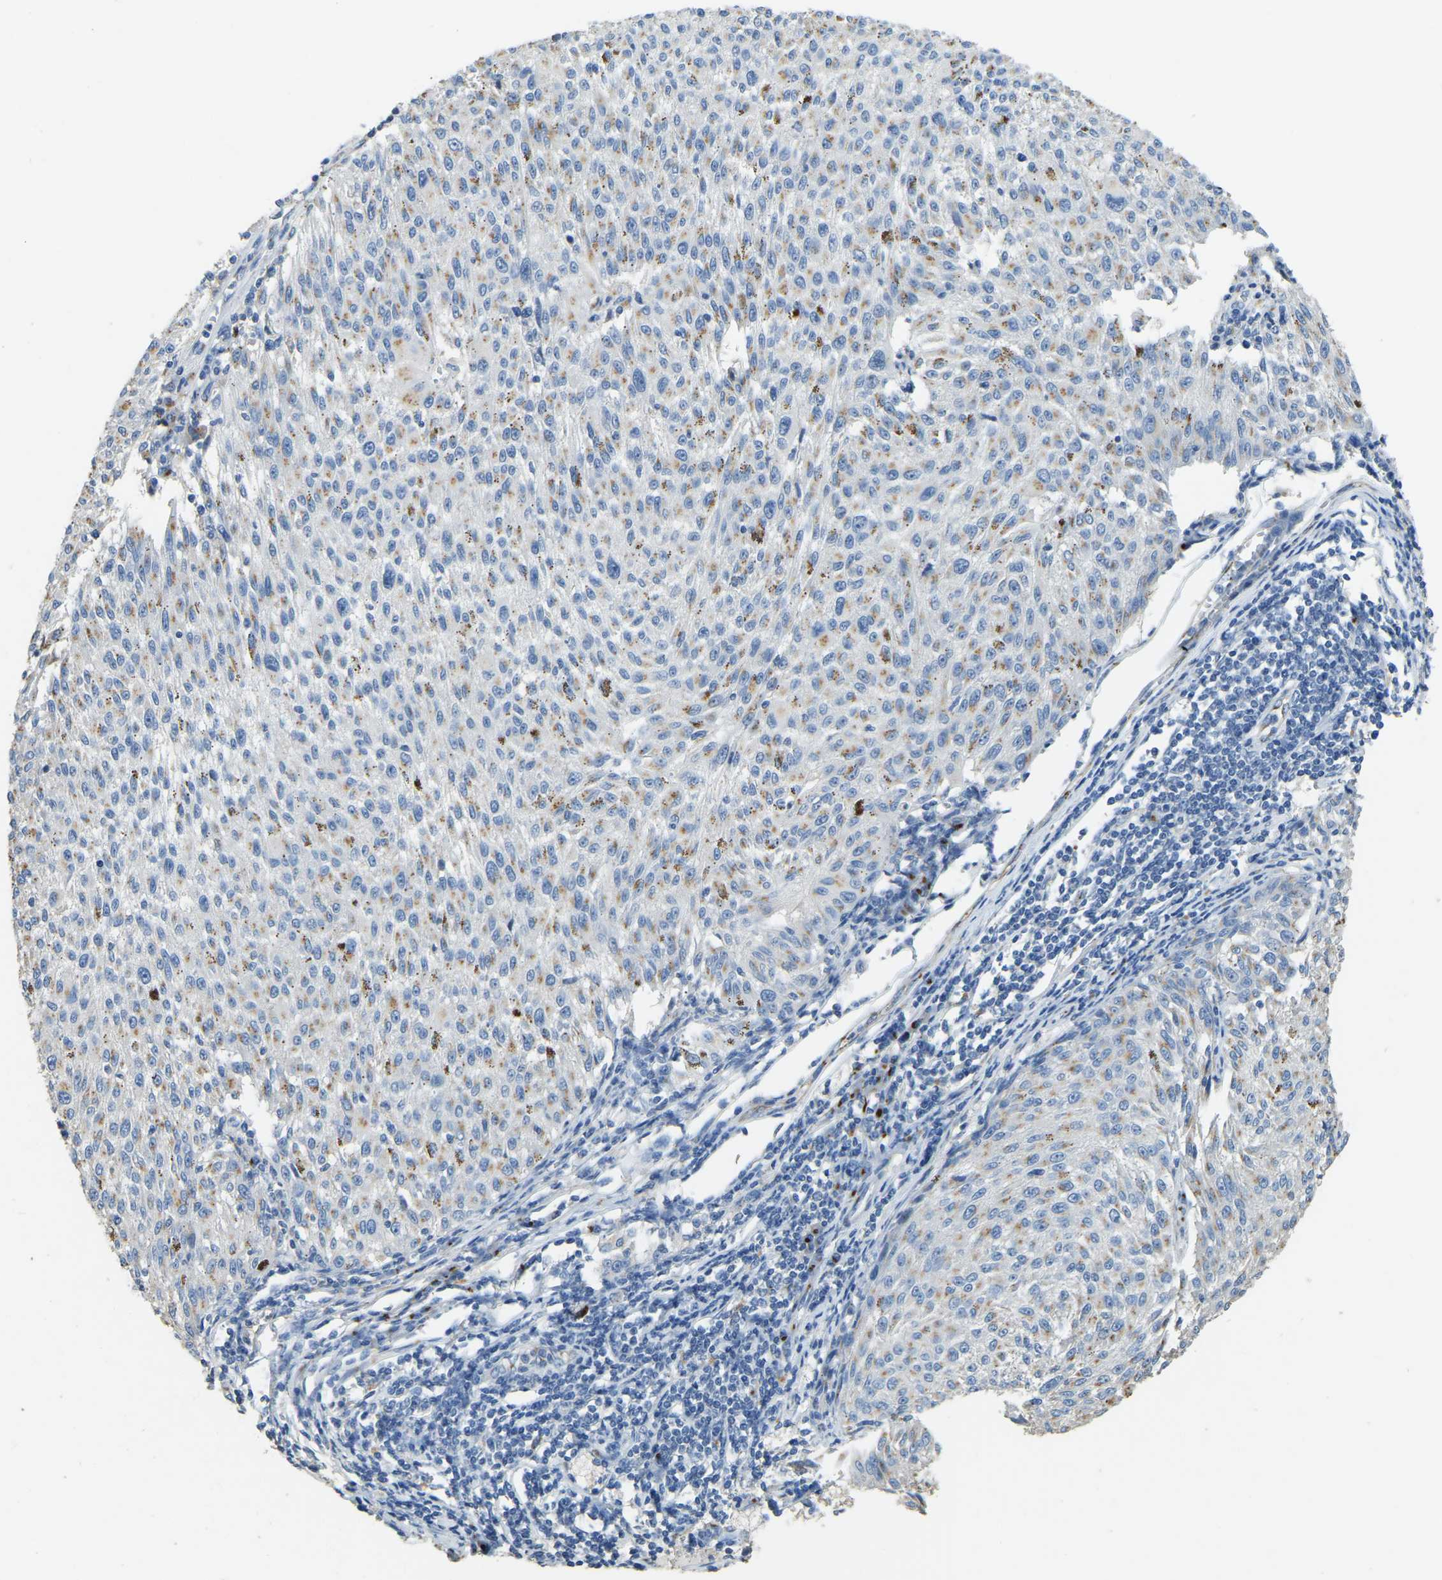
{"staining": {"intensity": "weak", "quantity": ">75%", "location": "cytoplasmic/membranous"}, "tissue": "melanoma", "cell_type": "Tumor cells", "image_type": "cancer", "snomed": [{"axis": "morphology", "description": "Malignant melanoma, NOS"}, {"axis": "topography", "description": "Skin"}], "caption": "A low amount of weak cytoplasmic/membranous expression is seen in about >75% of tumor cells in malignant melanoma tissue. The protein is stained brown, and the nuclei are stained in blue (DAB (3,3'-diaminobenzidine) IHC with brightfield microscopy, high magnification).", "gene": "FAM174A", "patient": {"sex": "female", "age": 72}}